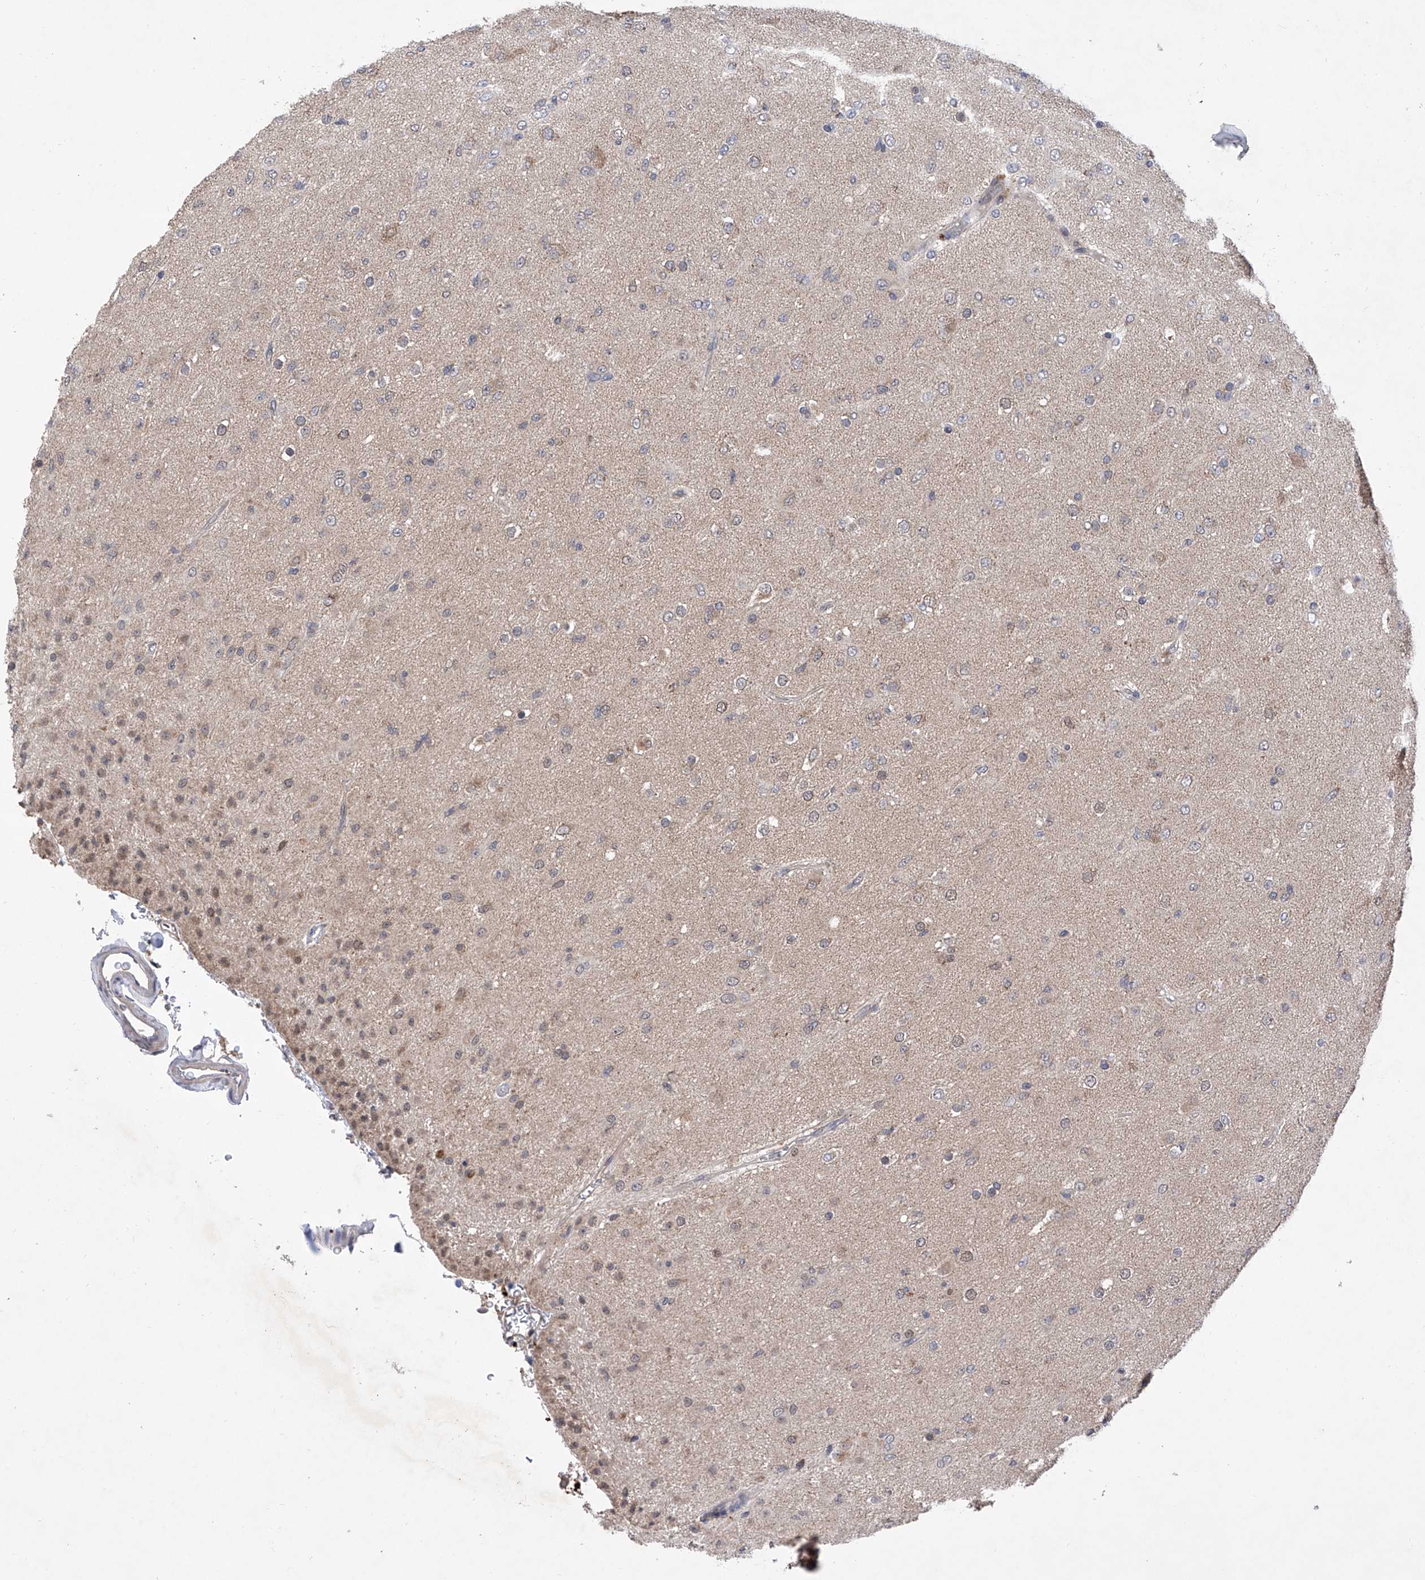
{"staining": {"intensity": "negative", "quantity": "none", "location": "none"}, "tissue": "glioma", "cell_type": "Tumor cells", "image_type": "cancer", "snomed": [{"axis": "morphology", "description": "Glioma, malignant, Low grade"}, {"axis": "topography", "description": "Brain"}], "caption": "This photomicrograph is of low-grade glioma (malignant) stained with immunohistochemistry (IHC) to label a protein in brown with the nuclei are counter-stained blue. There is no staining in tumor cells.", "gene": "USP45", "patient": {"sex": "male", "age": 65}}